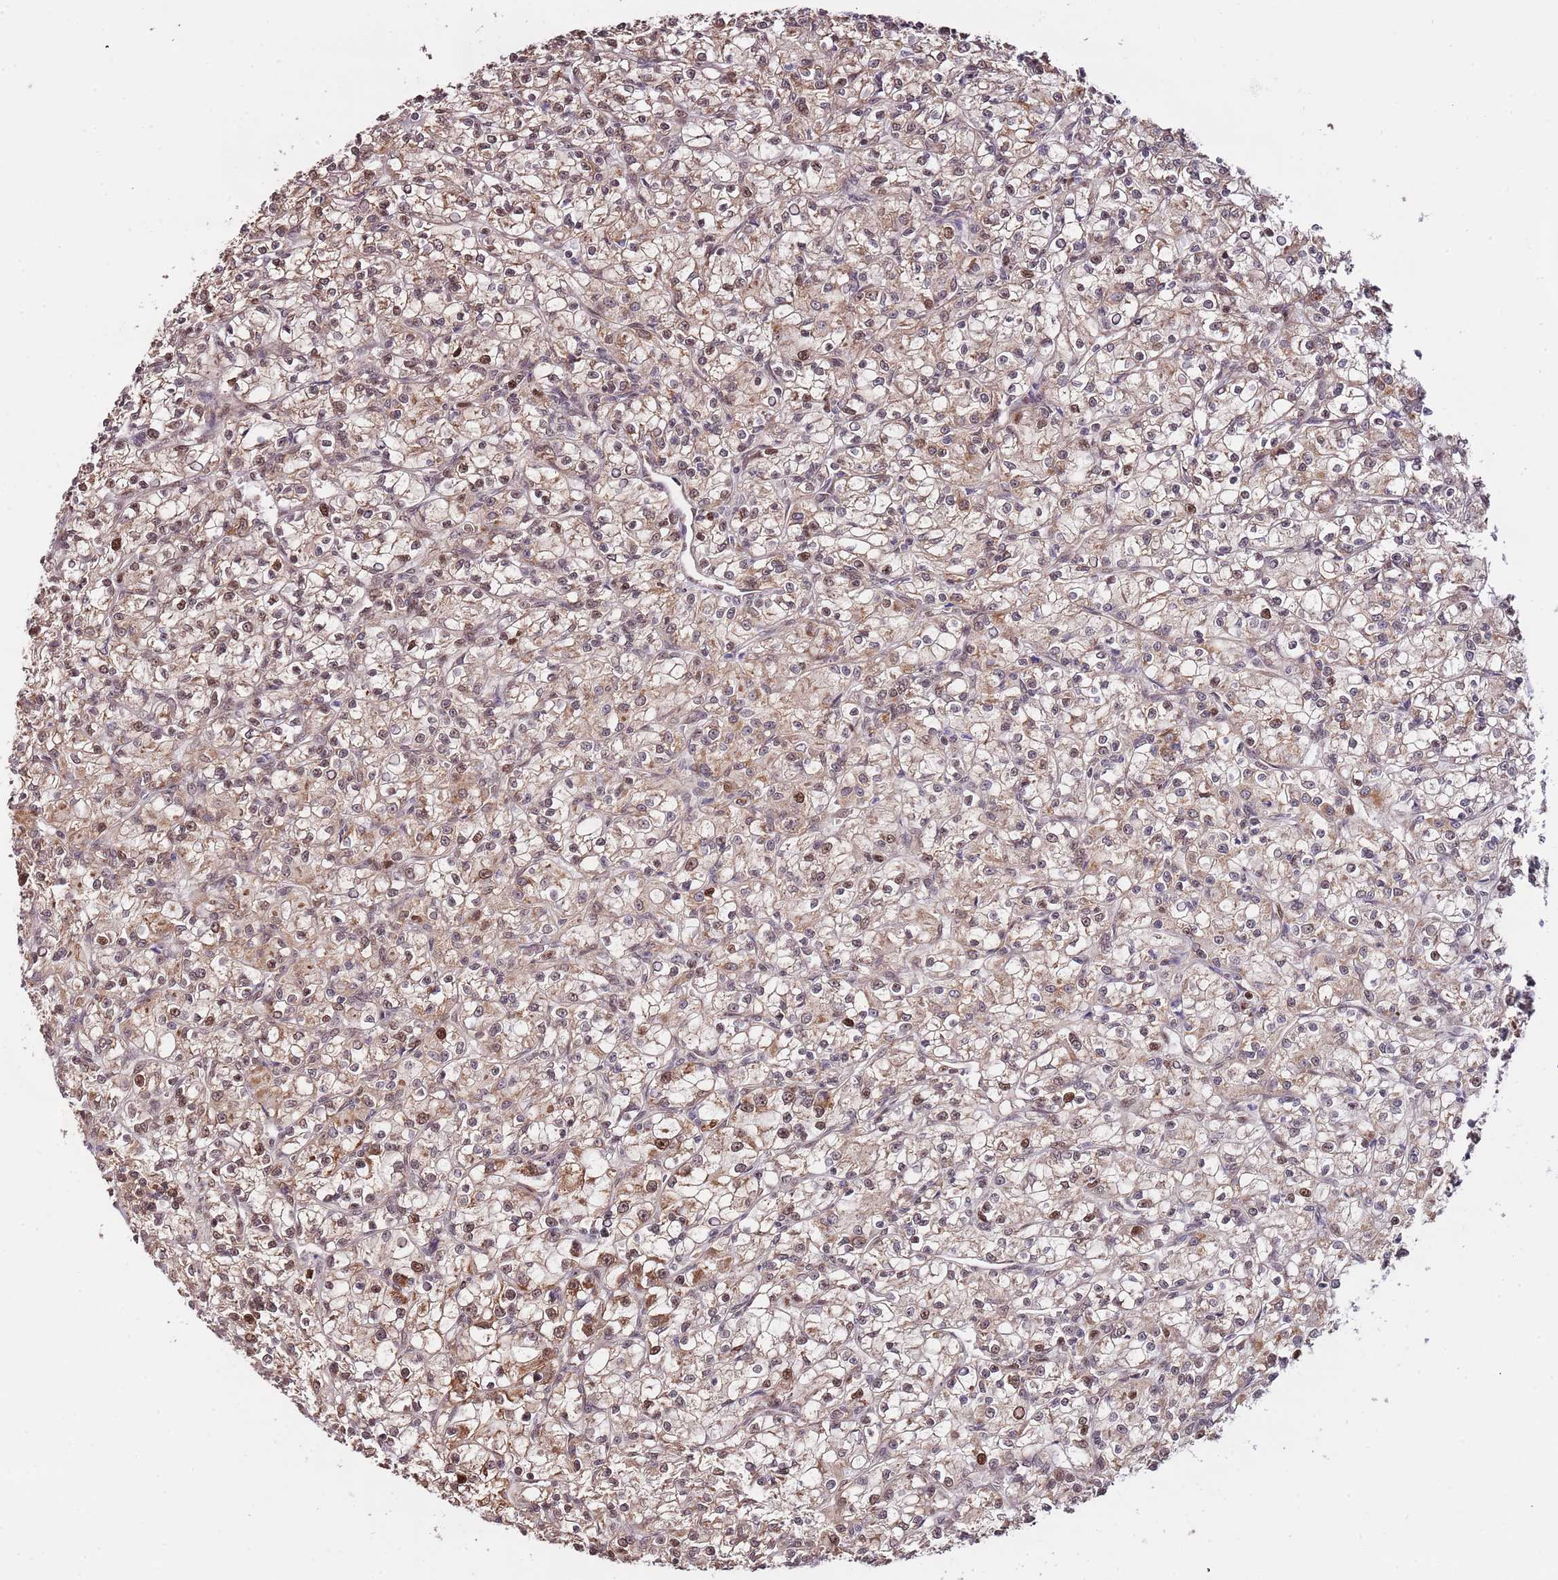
{"staining": {"intensity": "moderate", "quantity": "25%-75%", "location": "cytoplasmic/membranous,nuclear"}, "tissue": "renal cancer", "cell_type": "Tumor cells", "image_type": "cancer", "snomed": [{"axis": "morphology", "description": "Adenocarcinoma, NOS"}, {"axis": "topography", "description": "Kidney"}], "caption": "The image exhibits staining of renal adenocarcinoma, revealing moderate cytoplasmic/membranous and nuclear protein expression (brown color) within tumor cells.", "gene": "RIF1", "patient": {"sex": "female", "age": 59}}